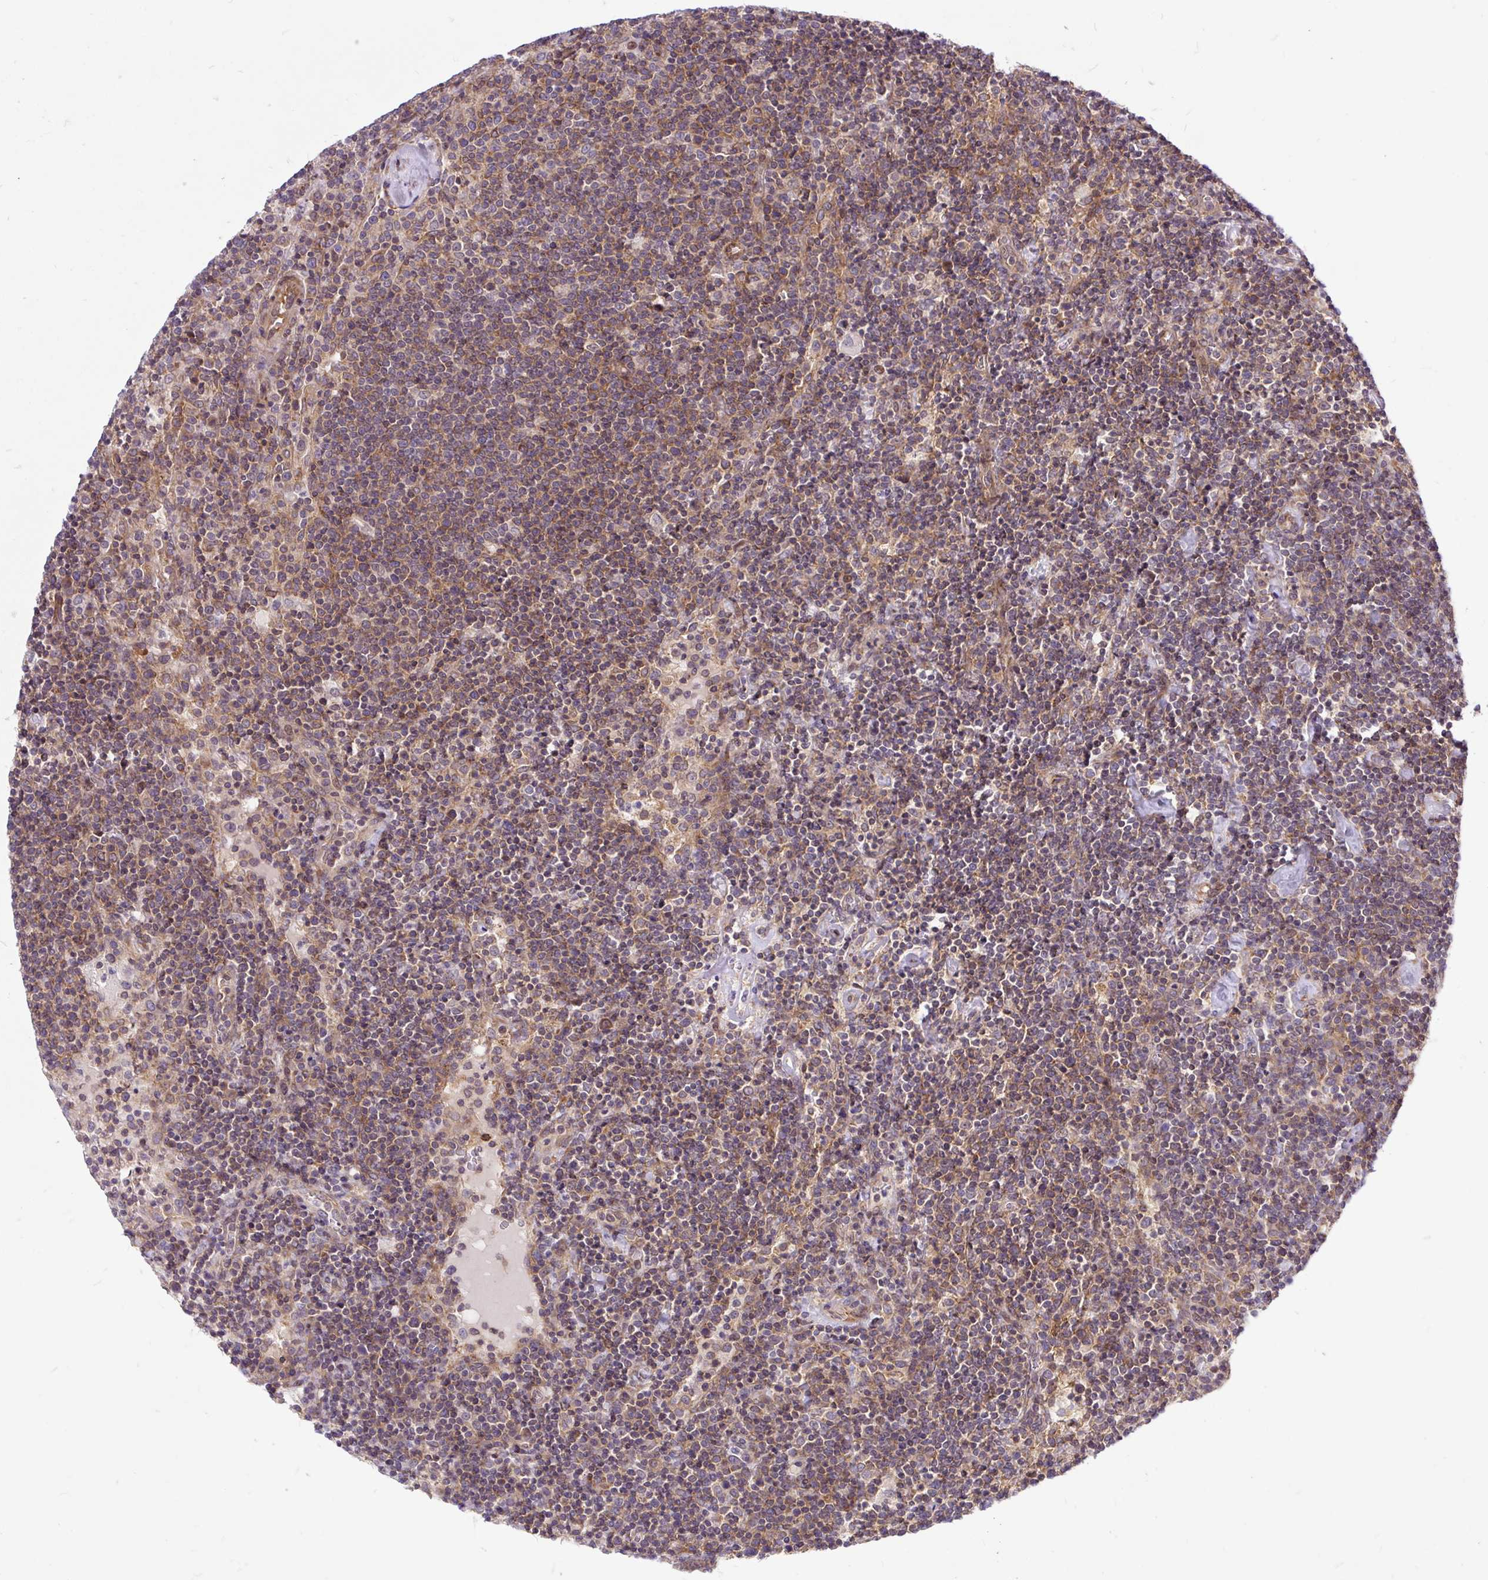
{"staining": {"intensity": "weak", "quantity": "<25%", "location": "cytoplasmic/membranous"}, "tissue": "lymphoma", "cell_type": "Tumor cells", "image_type": "cancer", "snomed": [{"axis": "morphology", "description": "Malignant lymphoma, non-Hodgkin's type, High grade"}, {"axis": "topography", "description": "Lymph node"}], "caption": "An IHC histopathology image of lymphoma is shown. There is no staining in tumor cells of lymphoma.", "gene": "TRIM17", "patient": {"sex": "male", "age": 61}}